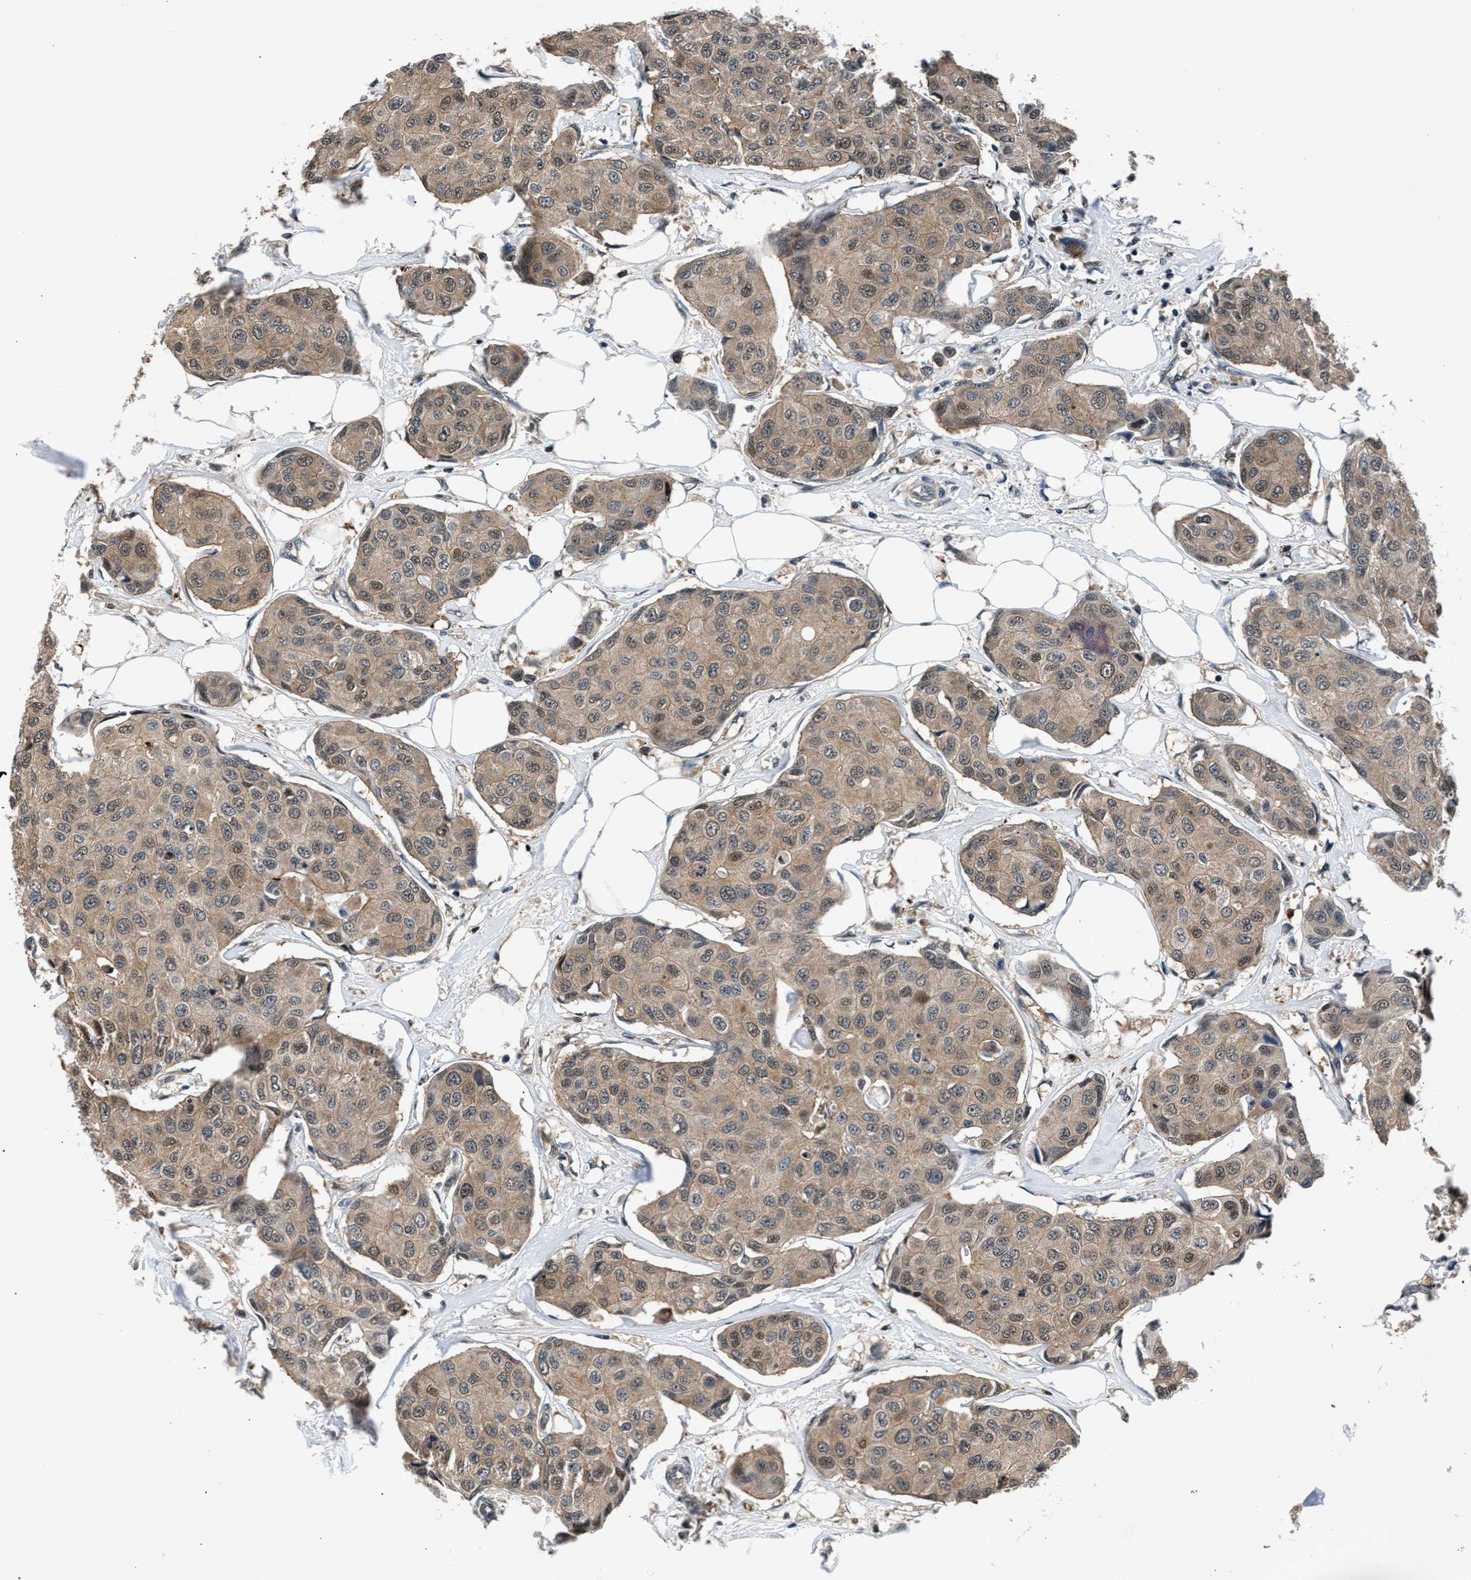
{"staining": {"intensity": "weak", "quantity": ">75%", "location": "cytoplasmic/membranous,nuclear"}, "tissue": "breast cancer", "cell_type": "Tumor cells", "image_type": "cancer", "snomed": [{"axis": "morphology", "description": "Duct carcinoma"}, {"axis": "topography", "description": "Breast"}], "caption": "There is low levels of weak cytoplasmic/membranous and nuclear expression in tumor cells of breast cancer, as demonstrated by immunohistochemical staining (brown color).", "gene": "RBM33", "patient": {"sex": "female", "age": 80}}